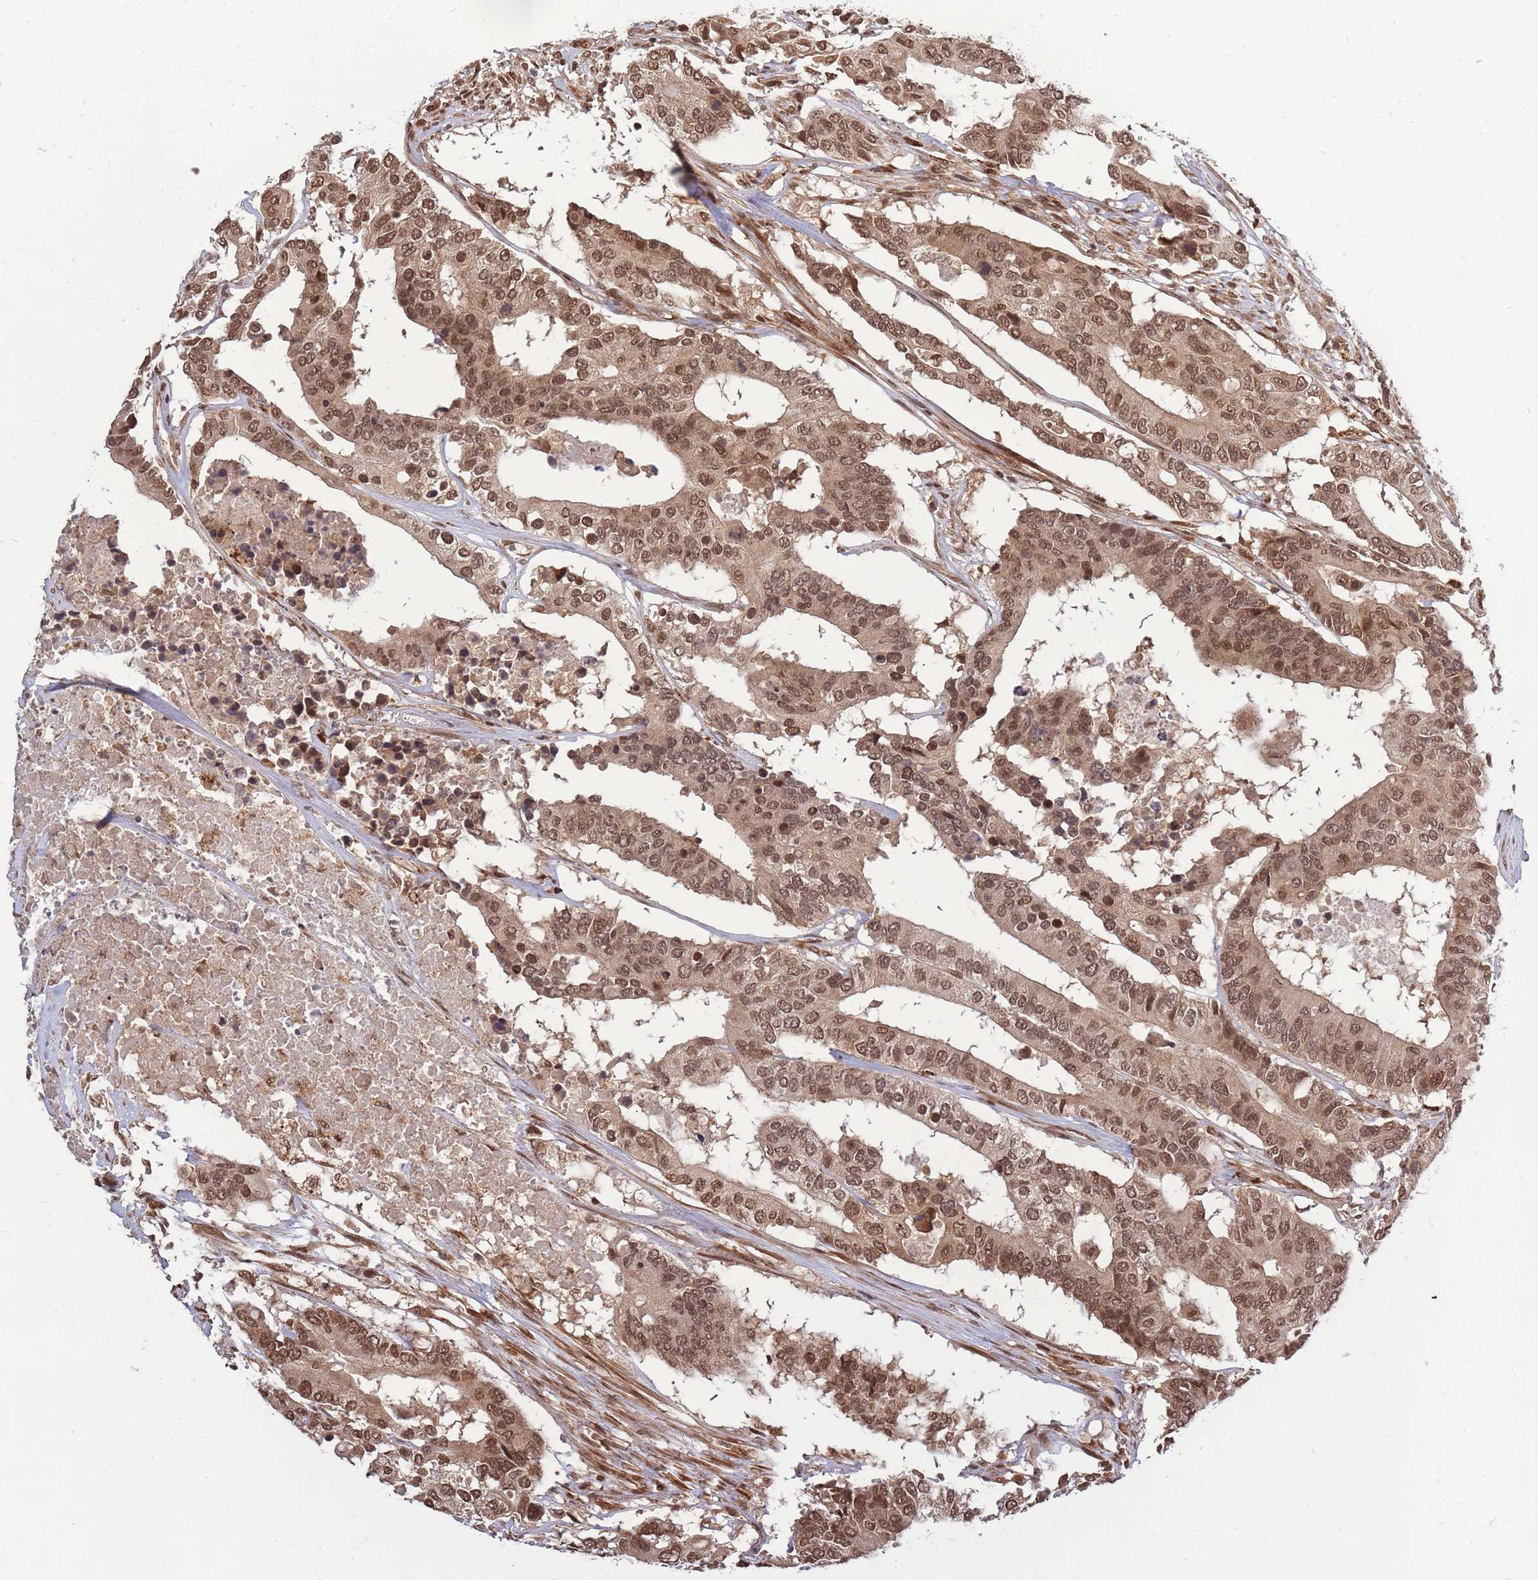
{"staining": {"intensity": "moderate", "quantity": ">75%", "location": "cytoplasmic/membranous,nuclear"}, "tissue": "colorectal cancer", "cell_type": "Tumor cells", "image_type": "cancer", "snomed": [{"axis": "morphology", "description": "Adenocarcinoma, NOS"}, {"axis": "topography", "description": "Colon"}], "caption": "About >75% of tumor cells in colorectal adenocarcinoma display moderate cytoplasmic/membranous and nuclear protein positivity as visualized by brown immunohistochemical staining.", "gene": "SRA1", "patient": {"sex": "male", "age": 77}}